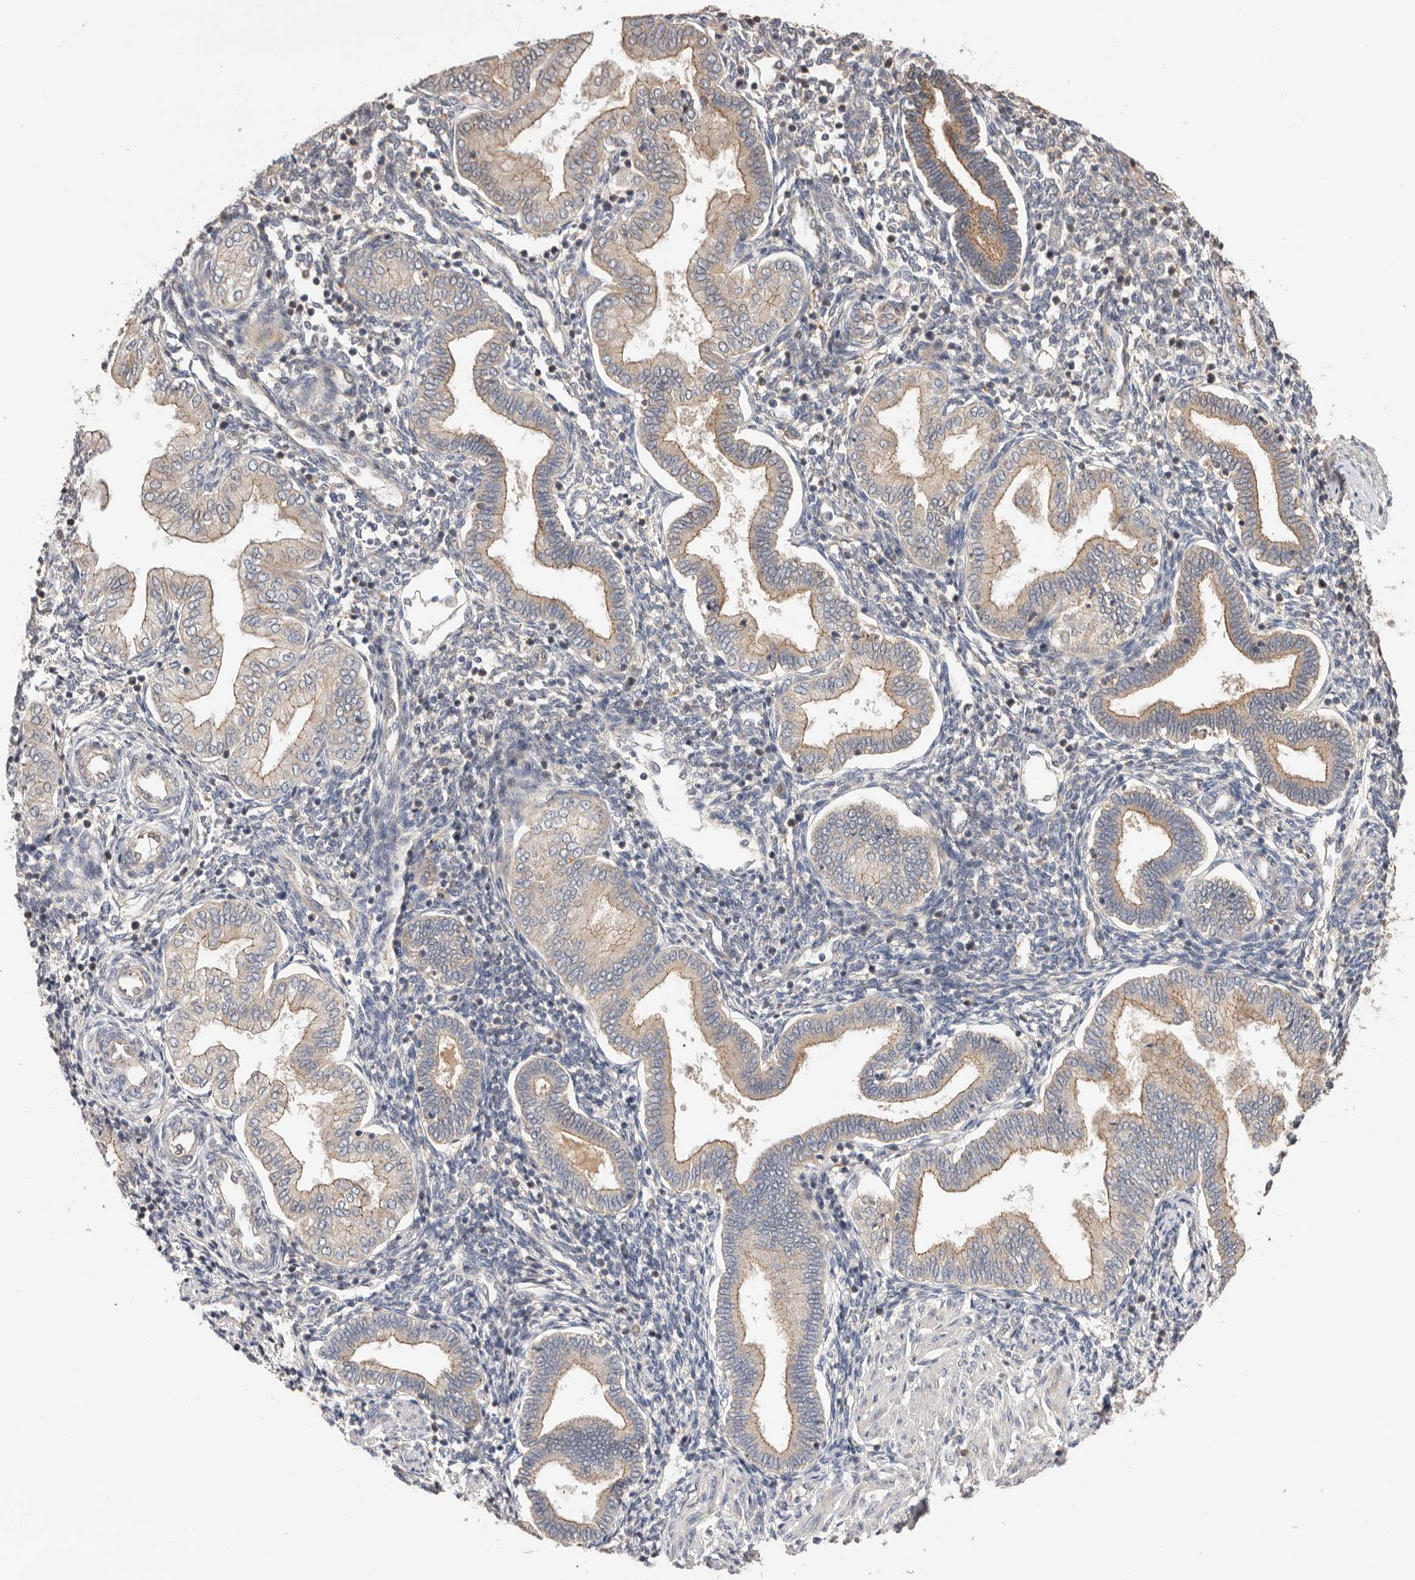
{"staining": {"intensity": "negative", "quantity": "none", "location": "none"}, "tissue": "endometrium", "cell_type": "Cells in endometrial stroma", "image_type": "normal", "snomed": [{"axis": "morphology", "description": "Normal tissue, NOS"}, {"axis": "topography", "description": "Endometrium"}], "caption": "Immunohistochemical staining of normal endometrium shows no significant expression in cells in endometrial stroma. (DAB IHC, high magnification).", "gene": "DOP1A", "patient": {"sex": "female", "age": 53}}